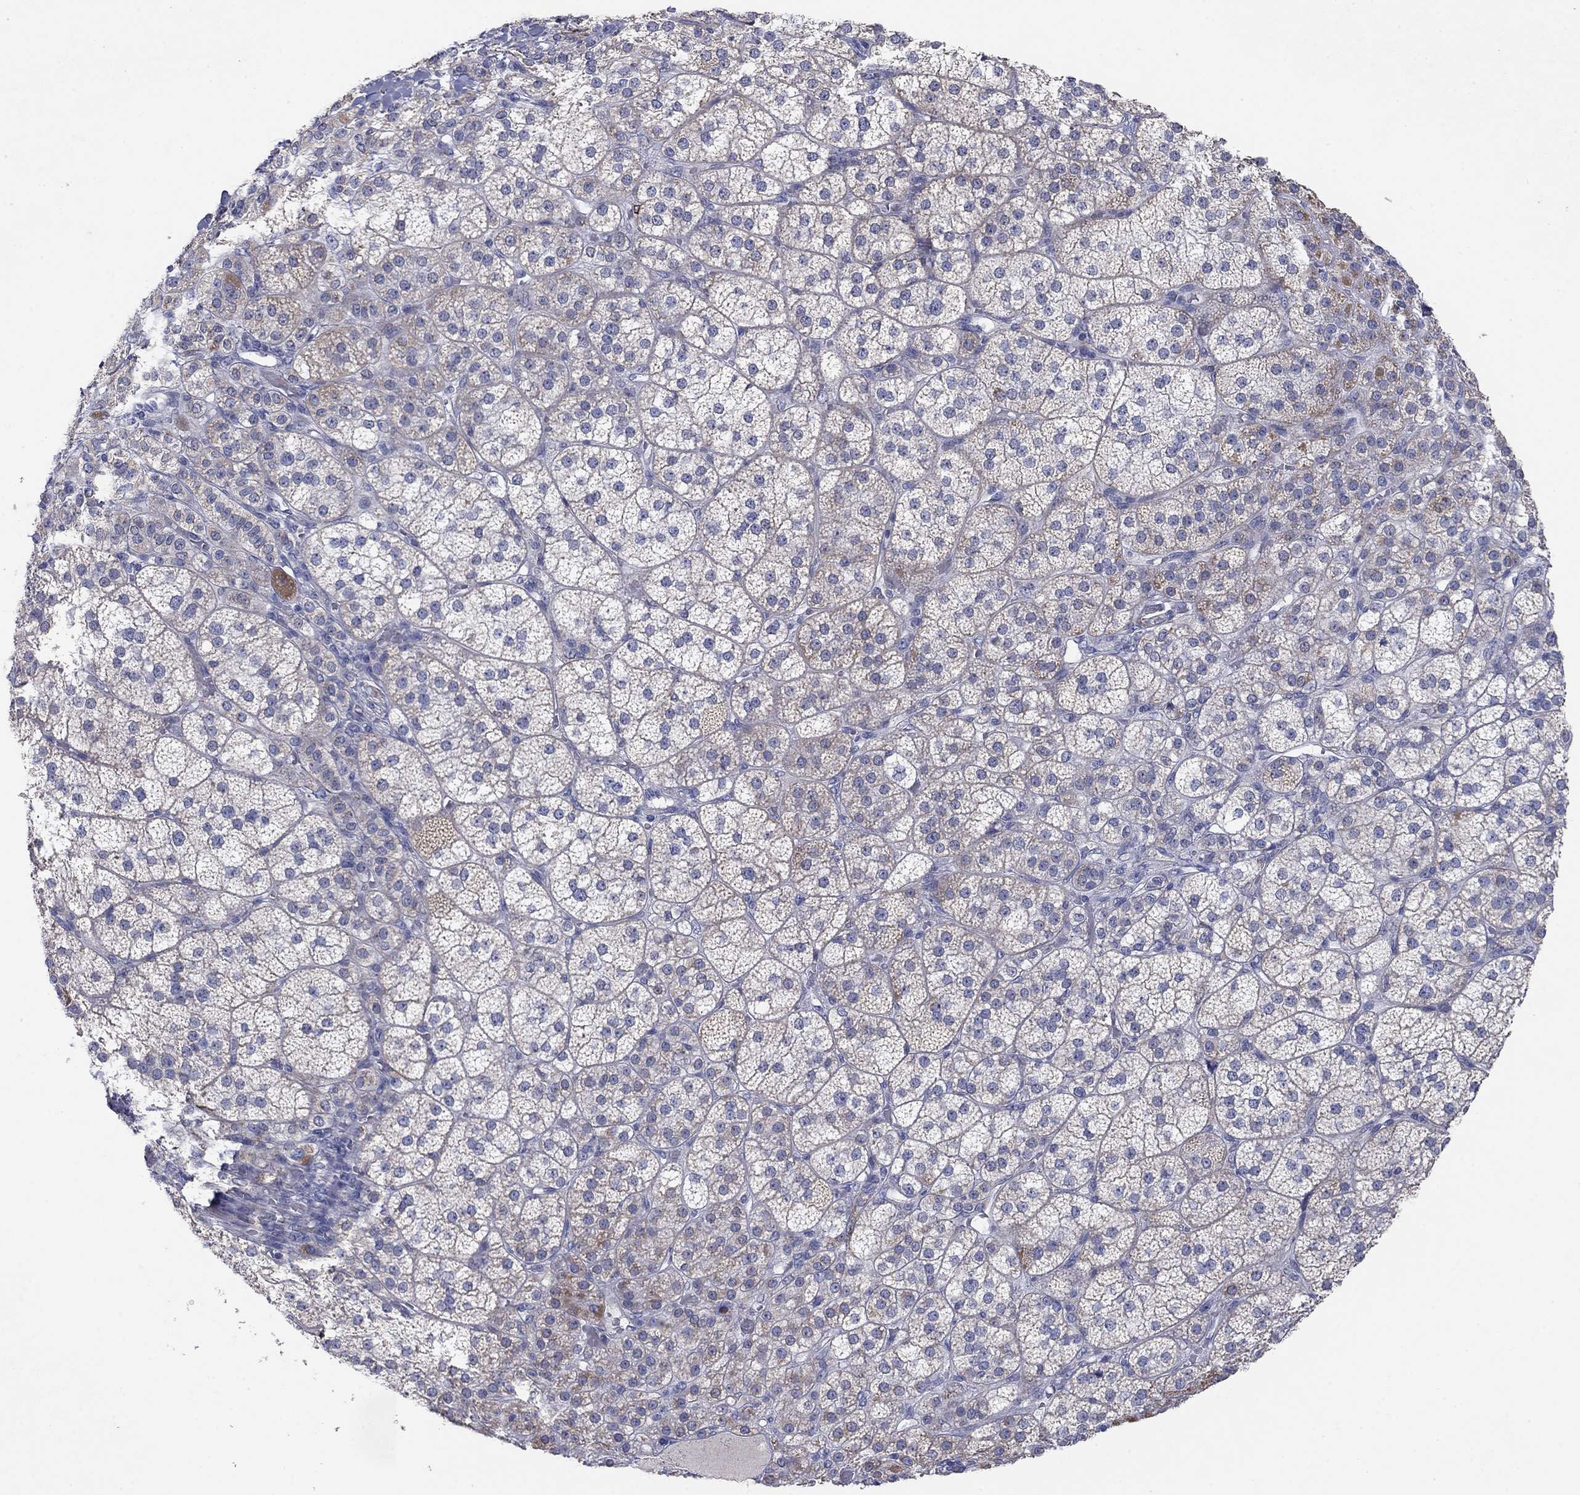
{"staining": {"intensity": "moderate", "quantity": "<25%", "location": "cytoplasmic/membranous"}, "tissue": "adrenal gland", "cell_type": "Glandular cells", "image_type": "normal", "snomed": [{"axis": "morphology", "description": "Normal tissue, NOS"}, {"axis": "topography", "description": "Adrenal gland"}], "caption": "Immunohistochemical staining of unremarkable human adrenal gland exhibits moderate cytoplasmic/membranous protein positivity in approximately <25% of glandular cells. The protein of interest is stained brown, and the nuclei are stained in blue (DAB (3,3'-diaminobenzidine) IHC with brightfield microscopy, high magnification).", "gene": "PTGDS", "patient": {"sex": "female", "age": 60}}